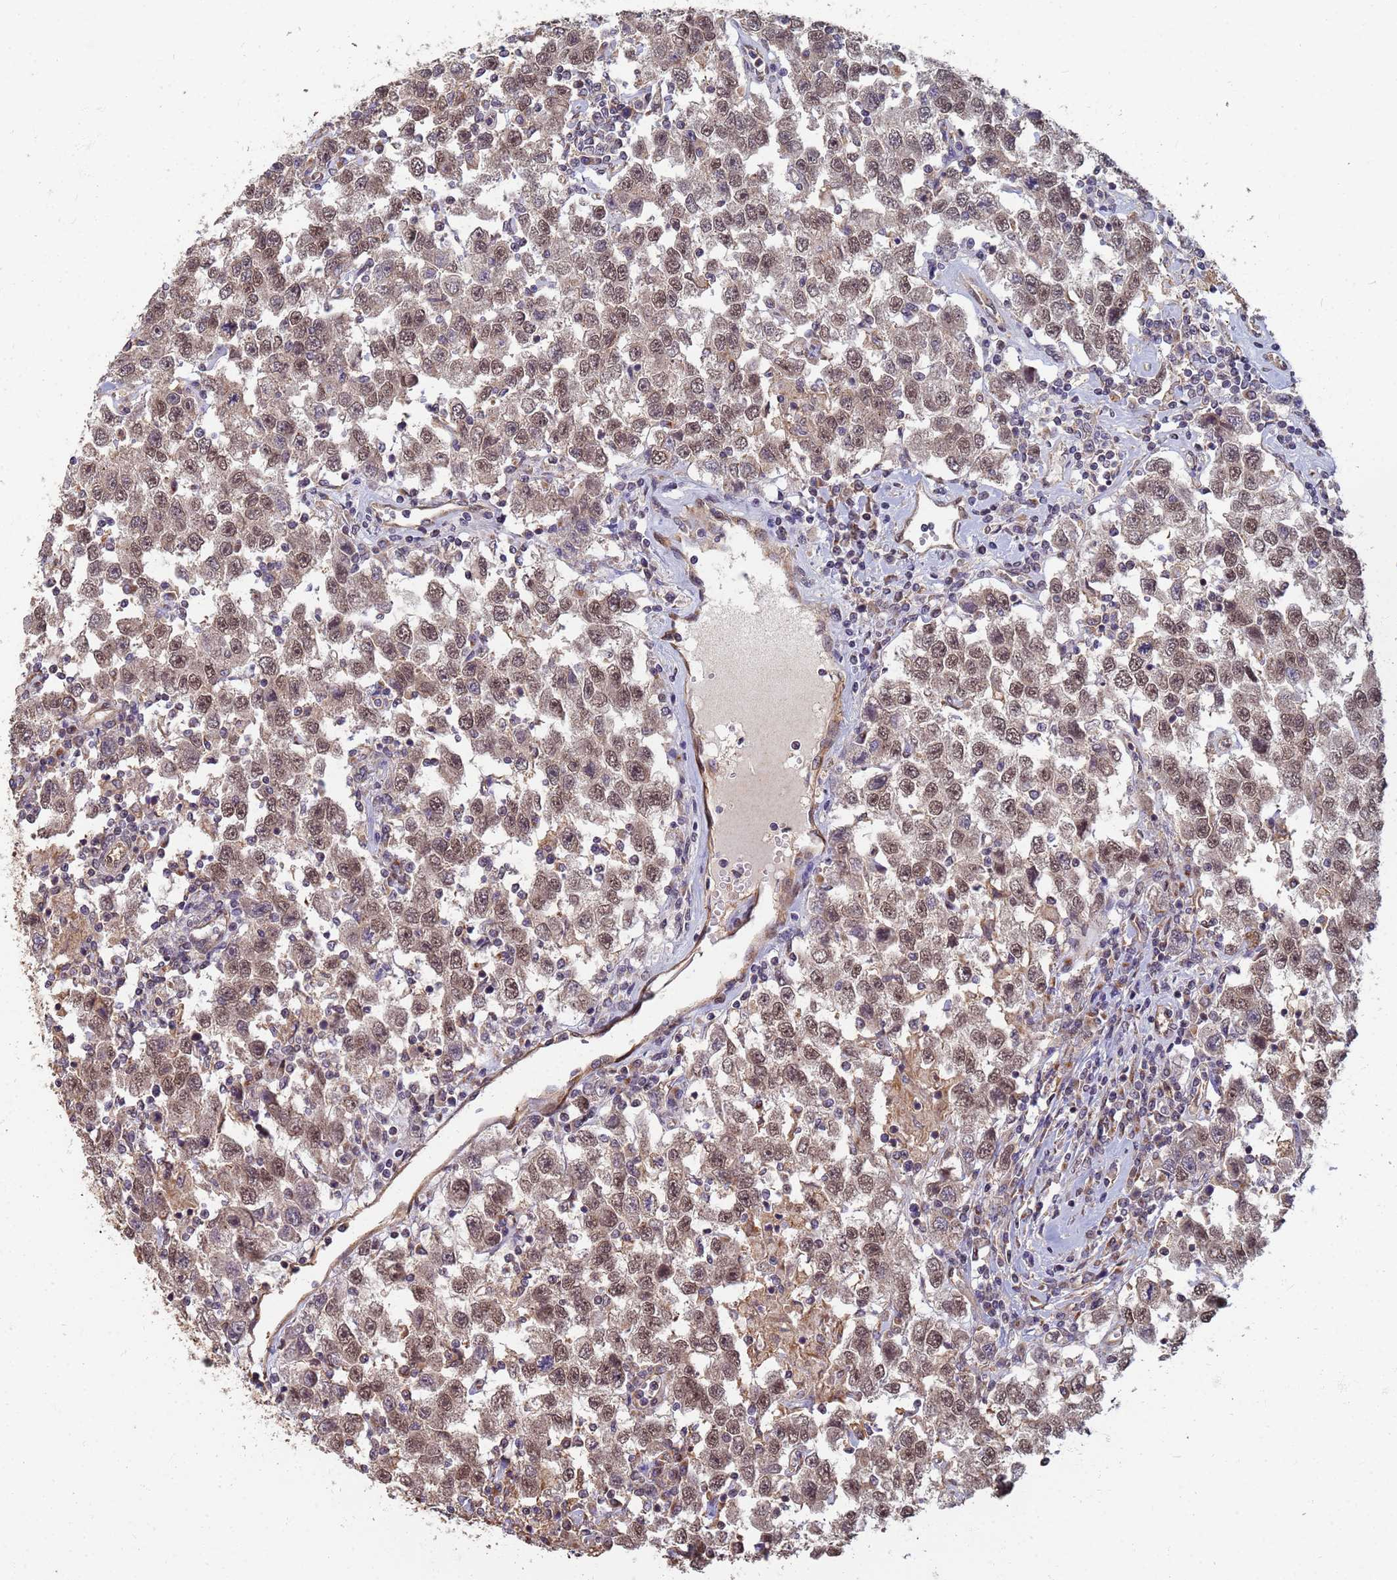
{"staining": {"intensity": "moderate", "quantity": ">75%", "location": "nuclear"}, "tissue": "testis cancer", "cell_type": "Tumor cells", "image_type": "cancer", "snomed": [{"axis": "morphology", "description": "Seminoma, NOS"}, {"axis": "topography", "description": "Testis"}], "caption": "This is a micrograph of immunohistochemistry (IHC) staining of testis seminoma, which shows moderate staining in the nuclear of tumor cells.", "gene": "ITGB4", "patient": {"sex": "male", "age": 41}}